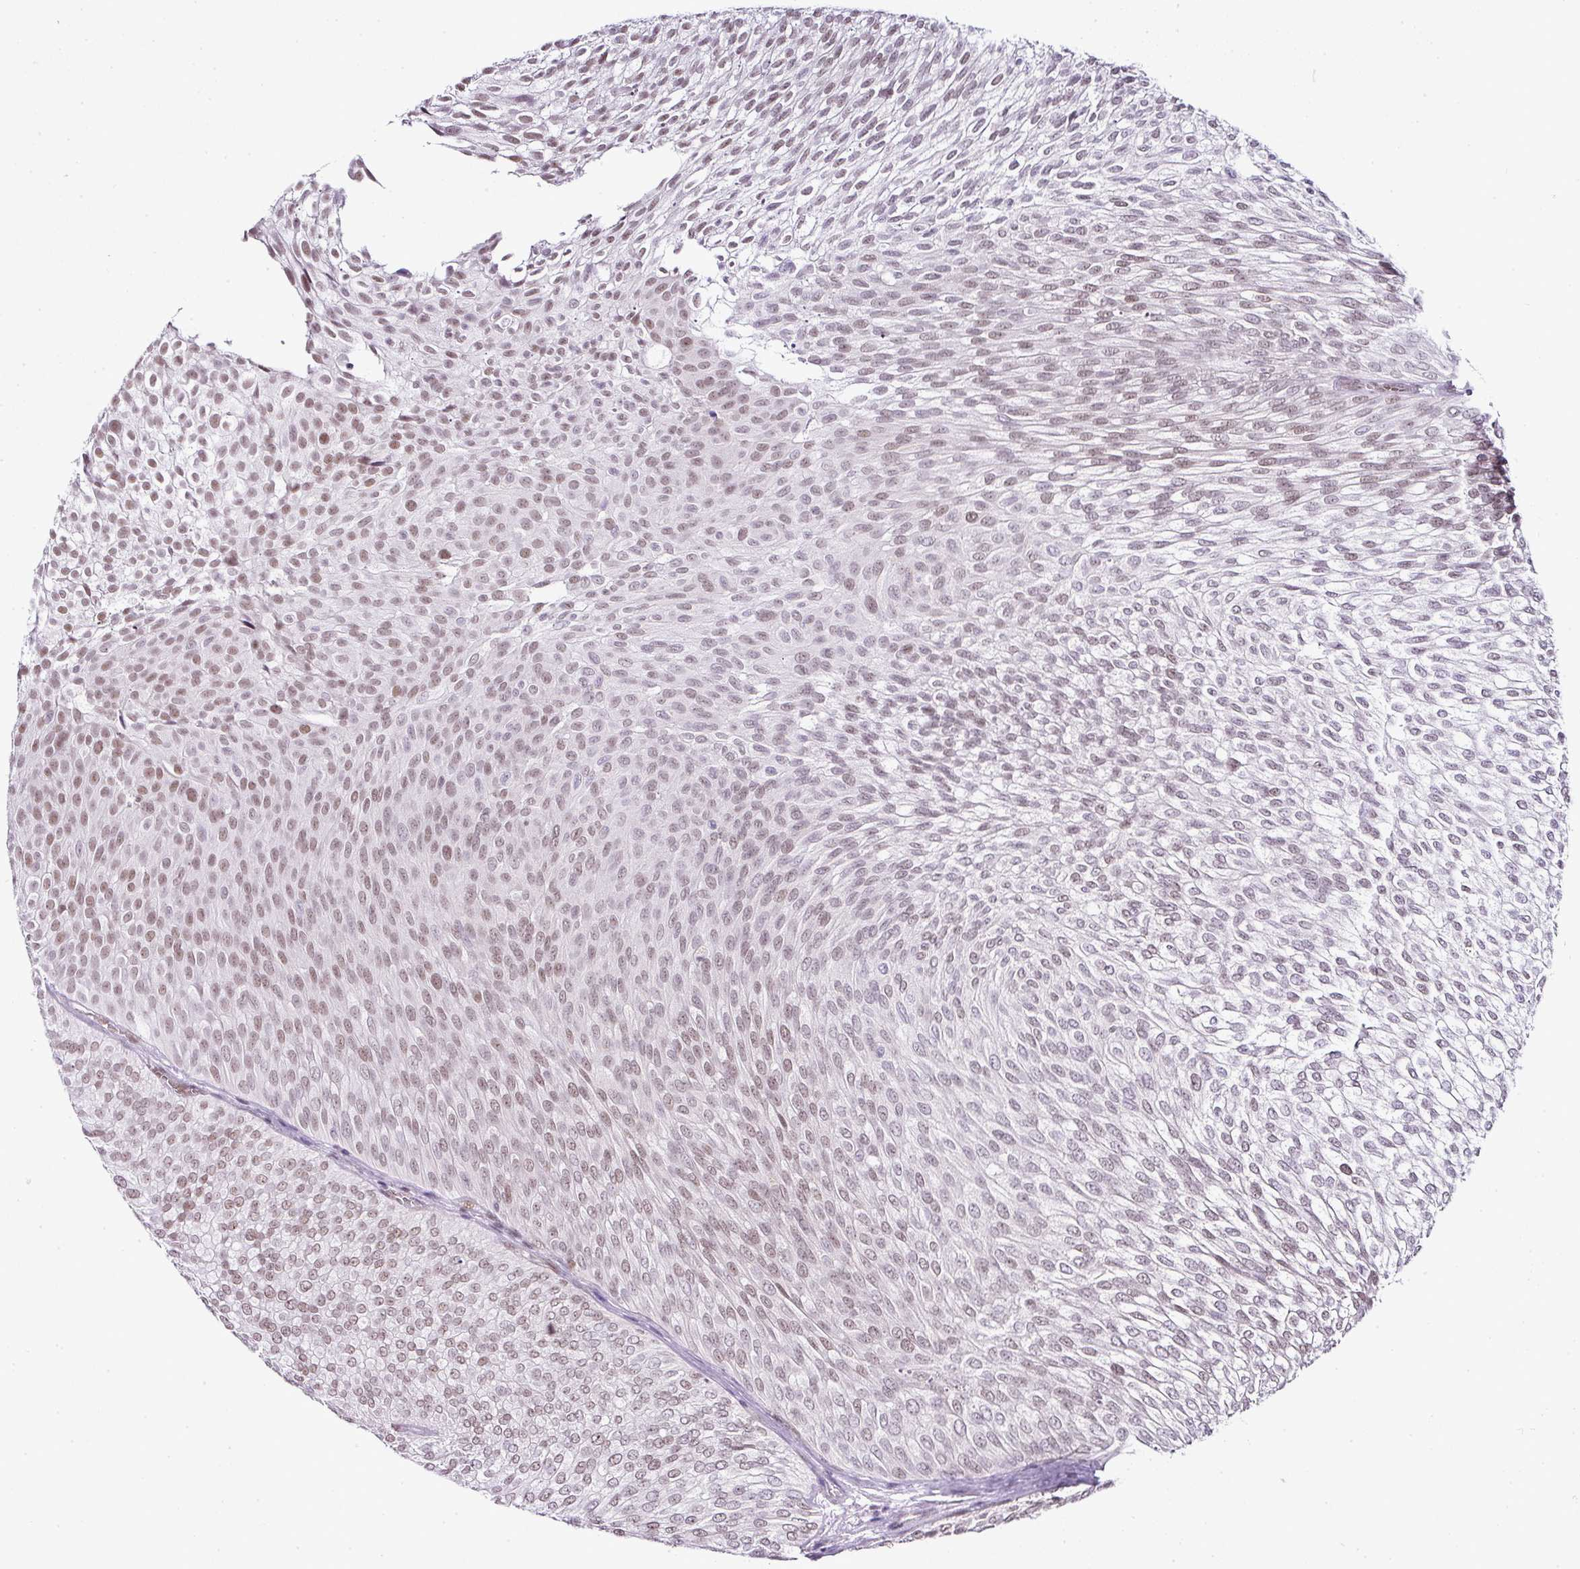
{"staining": {"intensity": "weak", "quantity": "25%-75%", "location": "nuclear"}, "tissue": "urothelial cancer", "cell_type": "Tumor cells", "image_type": "cancer", "snomed": [{"axis": "morphology", "description": "Urothelial carcinoma, Low grade"}, {"axis": "topography", "description": "Urinary bladder"}], "caption": "Immunohistochemistry (IHC) staining of low-grade urothelial carcinoma, which demonstrates low levels of weak nuclear expression in approximately 25%-75% of tumor cells indicating weak nuclear protein positivity. The staining was performed using DAB (3,3'-diaminobenzidine) (brown) for protein detection and nuclei were counterstained in hematoxylin (blue).", "gene": "FAM32A", "patient": {"sex": "male", "age": 91}}